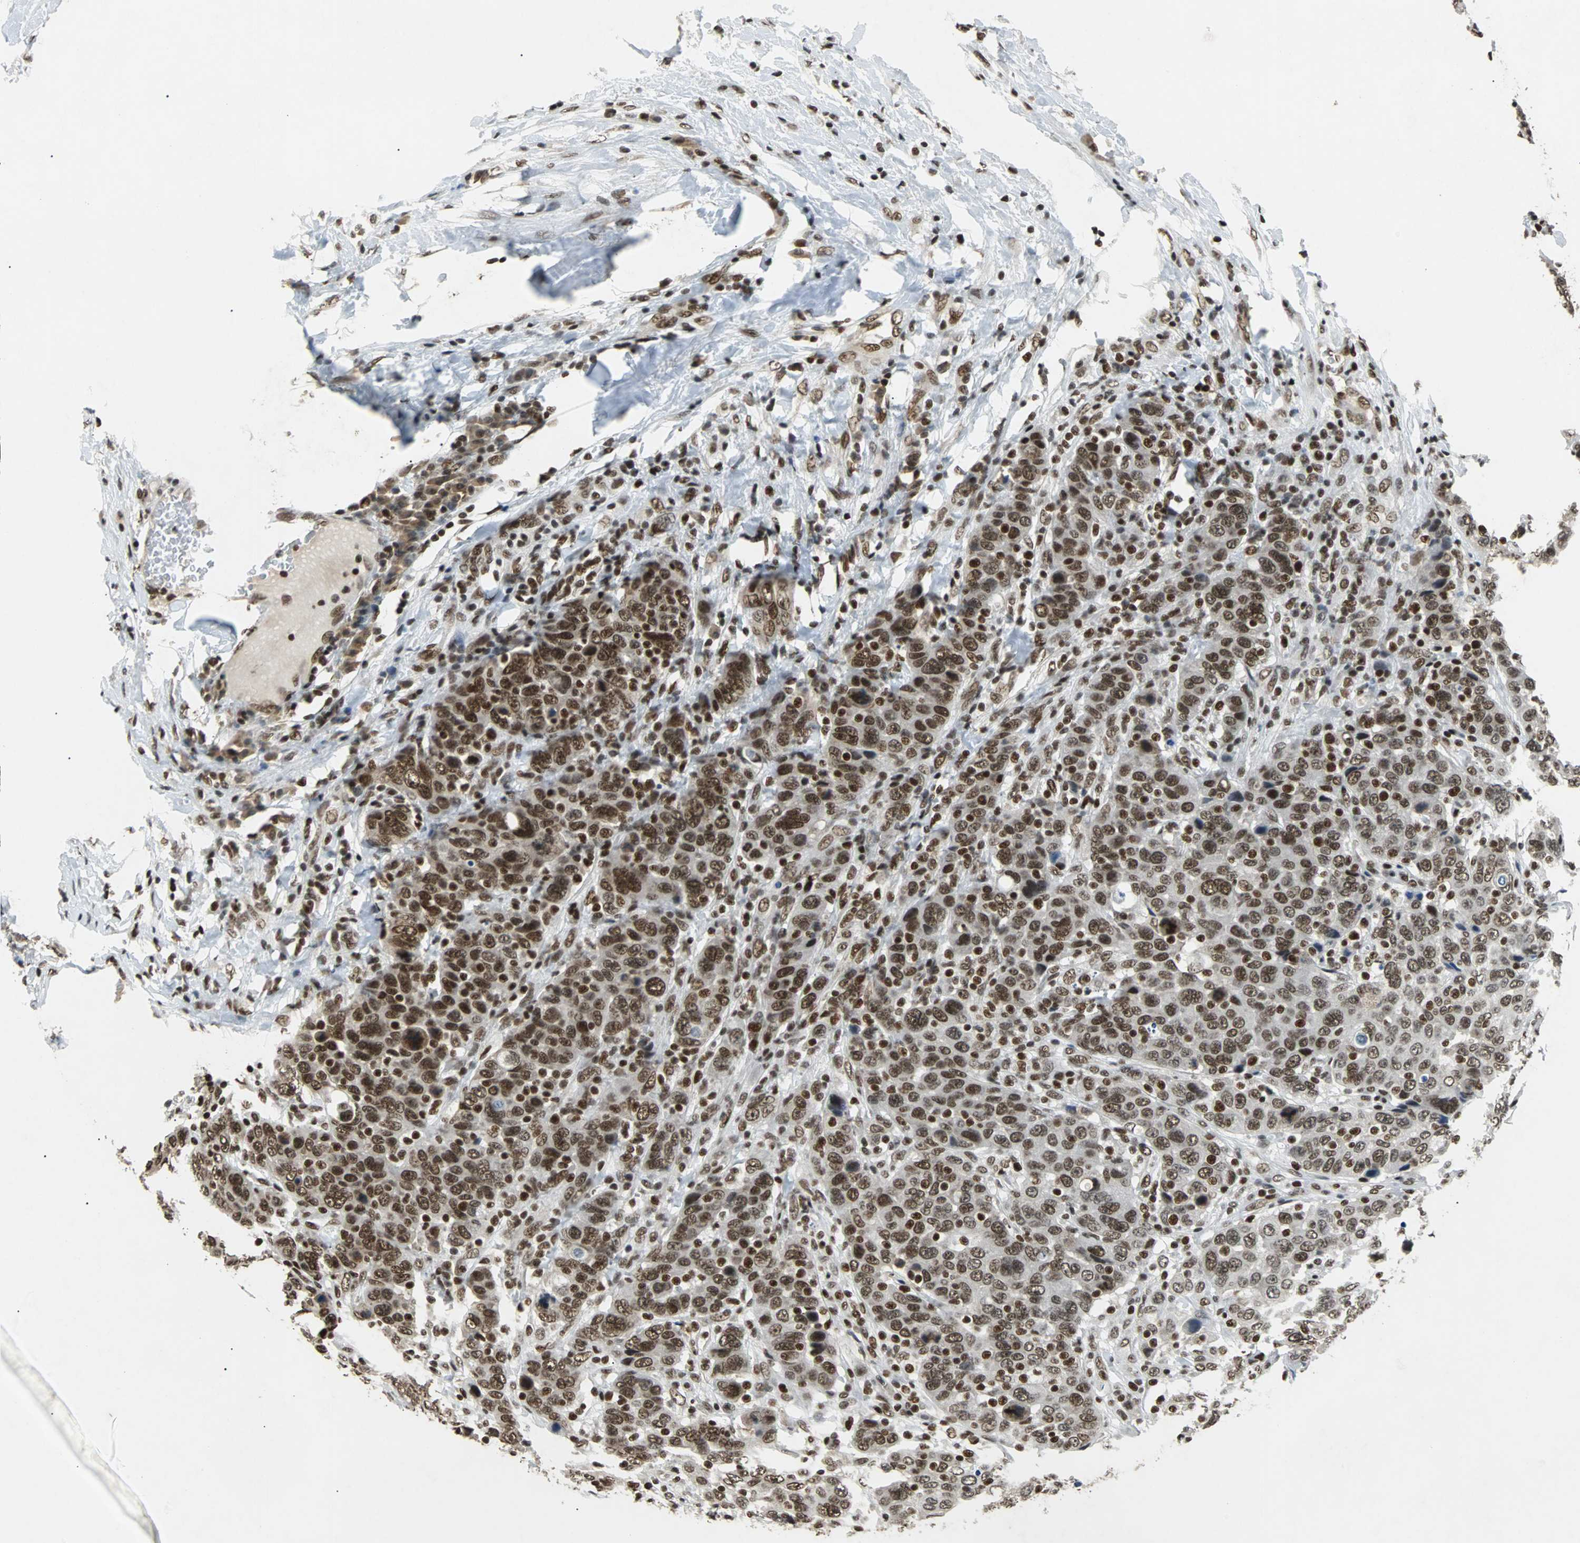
{"staining": {"intensity": "strong", "quantity": ">75%", "location": "nuclear"}, "tissue": "breast cancer", "cell_type": "Tumor cells", "image_type": "cancer", "snomed": [{"axis": "morphology", "description": "Duct carcinoma"}, {"axis": "topography", "description": "Breast"}], "caption": "A photomicrograph of breast cancer (invasive ductal carcinoma) stained for a protein exhibits strong nuclear brown staining in tumor cells. The staining was performed using DAB (3,3'-diaminobenzidine) to visualize the protein expression in brown, while the nuclei were stained in blue with hematoxylin (Magnification: 20x).", "gene": "GATAD2A", "patient": {"sex": "female", "age": 37}}